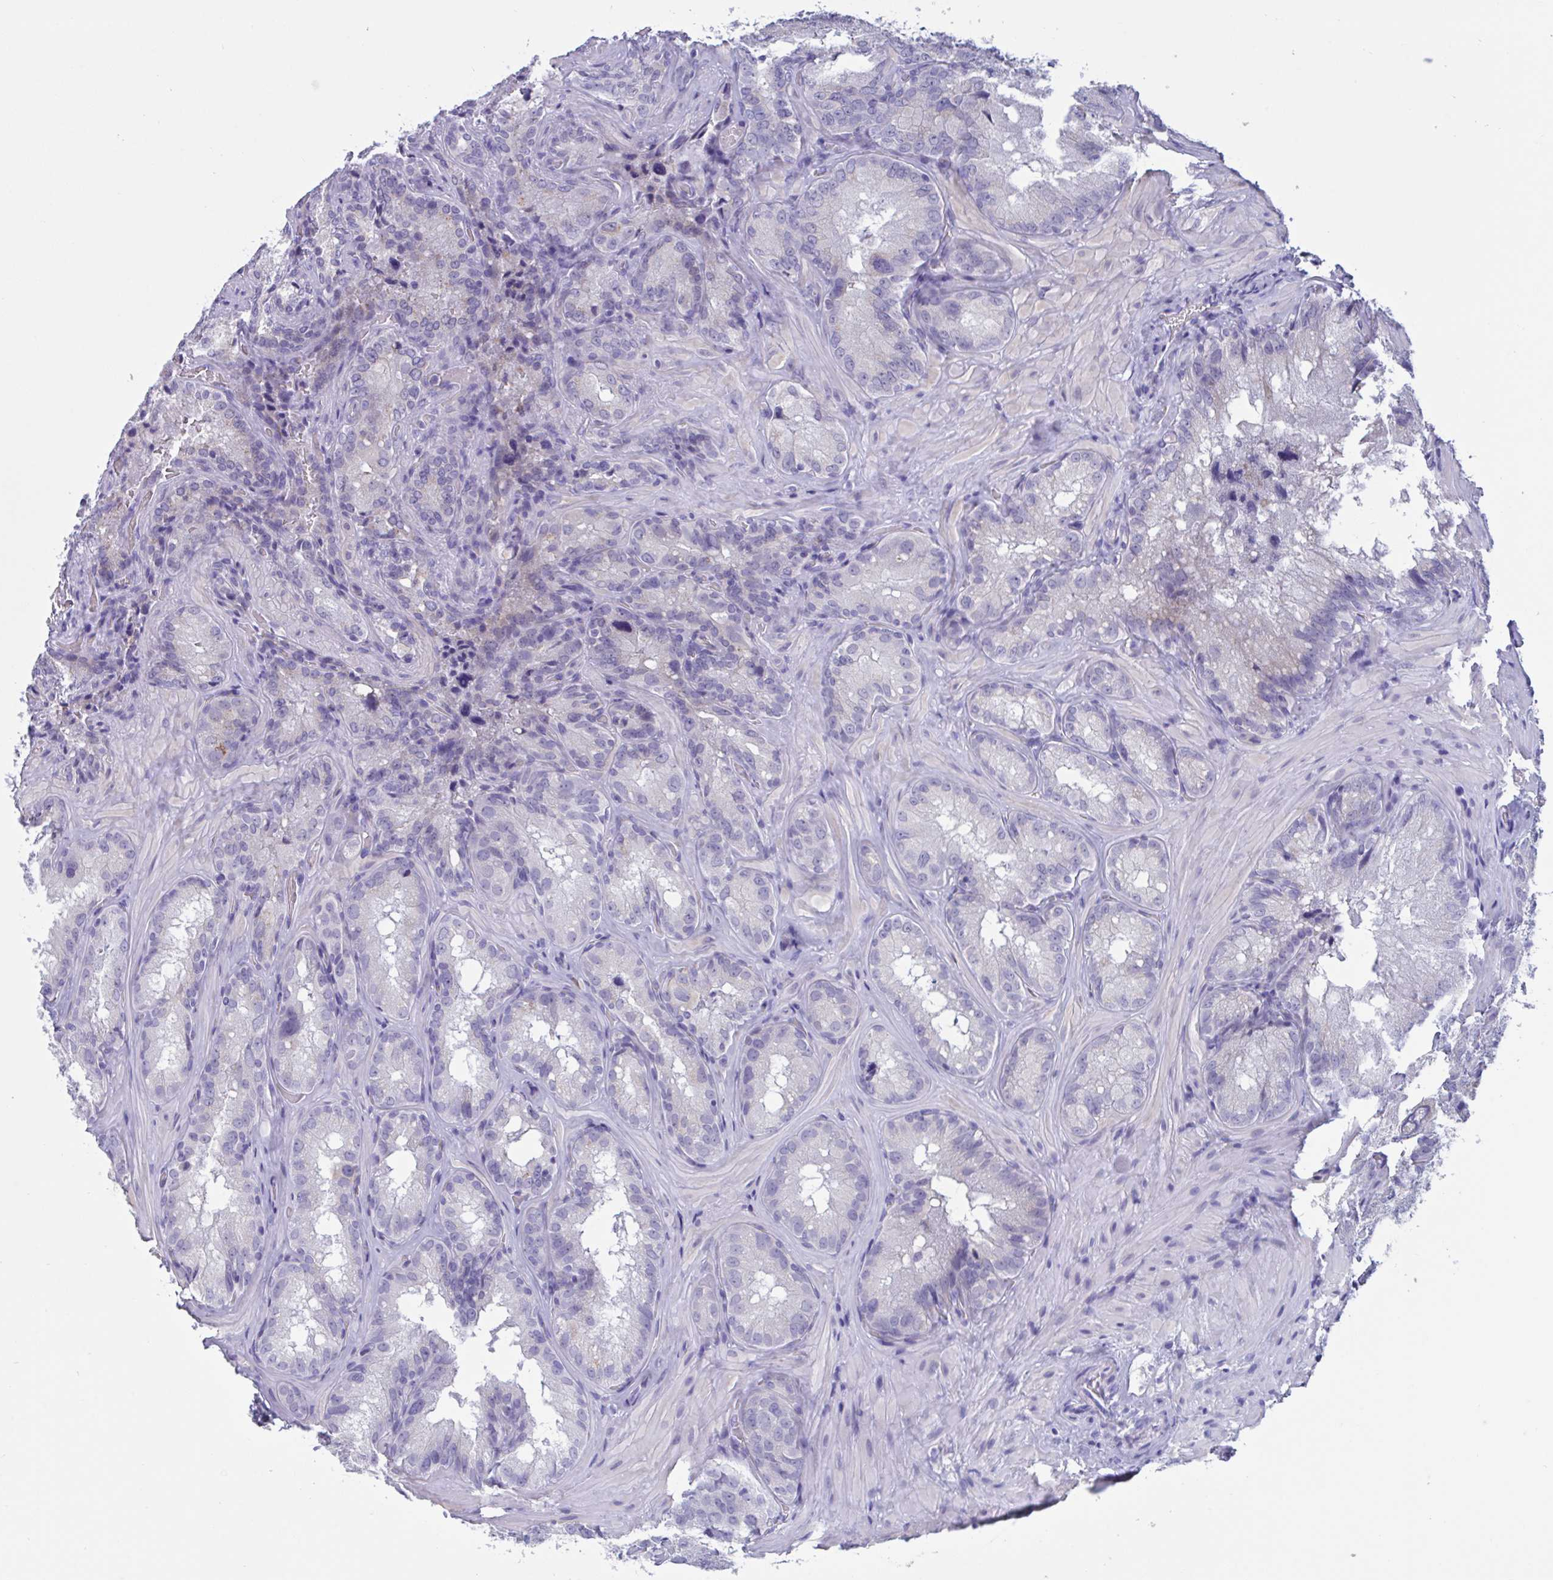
{"staining": {"intensity": "negative", "quantity": "none", "location": "none"}, "tissue": "seminal vesicle", "cell_type": "Glandular cells", "image_type": "normal", "snomed": [{"axis": "morphology", "description": "Normal tissue, NOS"}, {"axis": "topography", "description": "Seminal veicle"}], "caption": "A high-resolution histopathology image shows IHC staining of unremarkable seminal vesicle, which displays no significant positivity in glandular cells.", "gene": "MS4A14", "patient": {"sex": "male", "age": 47}}